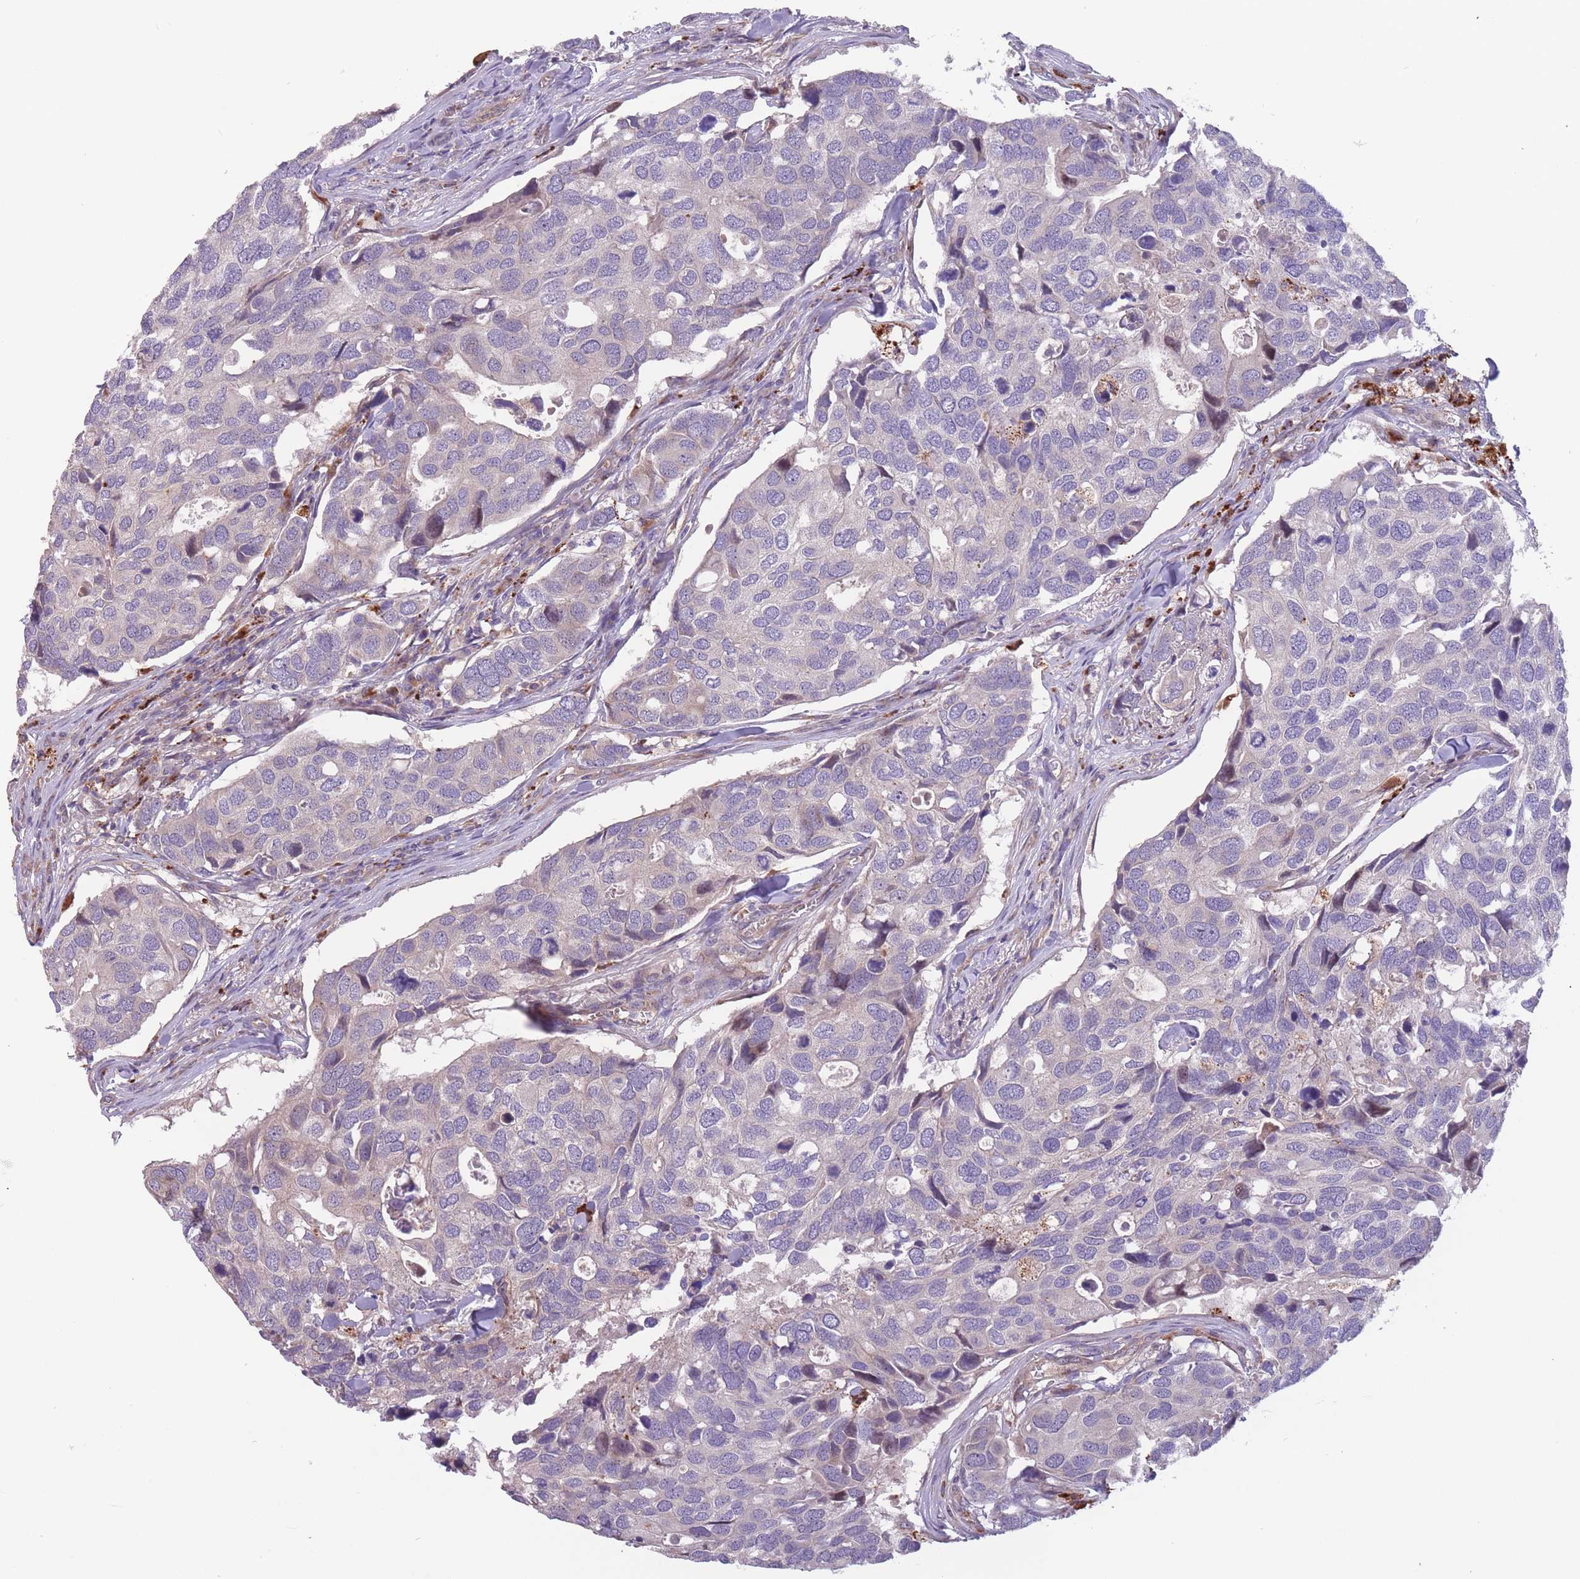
{"staining": {"intensity": "negative", "quantity": "none", "location": "none"}, "tissue": "breast cancer", "cell_type": "Tumor cells", "image_type": "cancer", "snomed": [{"axis": "morphology", "description": "Duct carcinoma"}, {"axis": "topography", "description": "Breast"}], "caption": "This image is of breast infiltrating ductal carcinoma stained with immunohistochemistry (IHC) to label a protein in brown with the nuclei are counter-stained blue. There is no staining in tumor cells.", "gene": "ITPKC", "patient": {"sex": "female", "age": 83}}